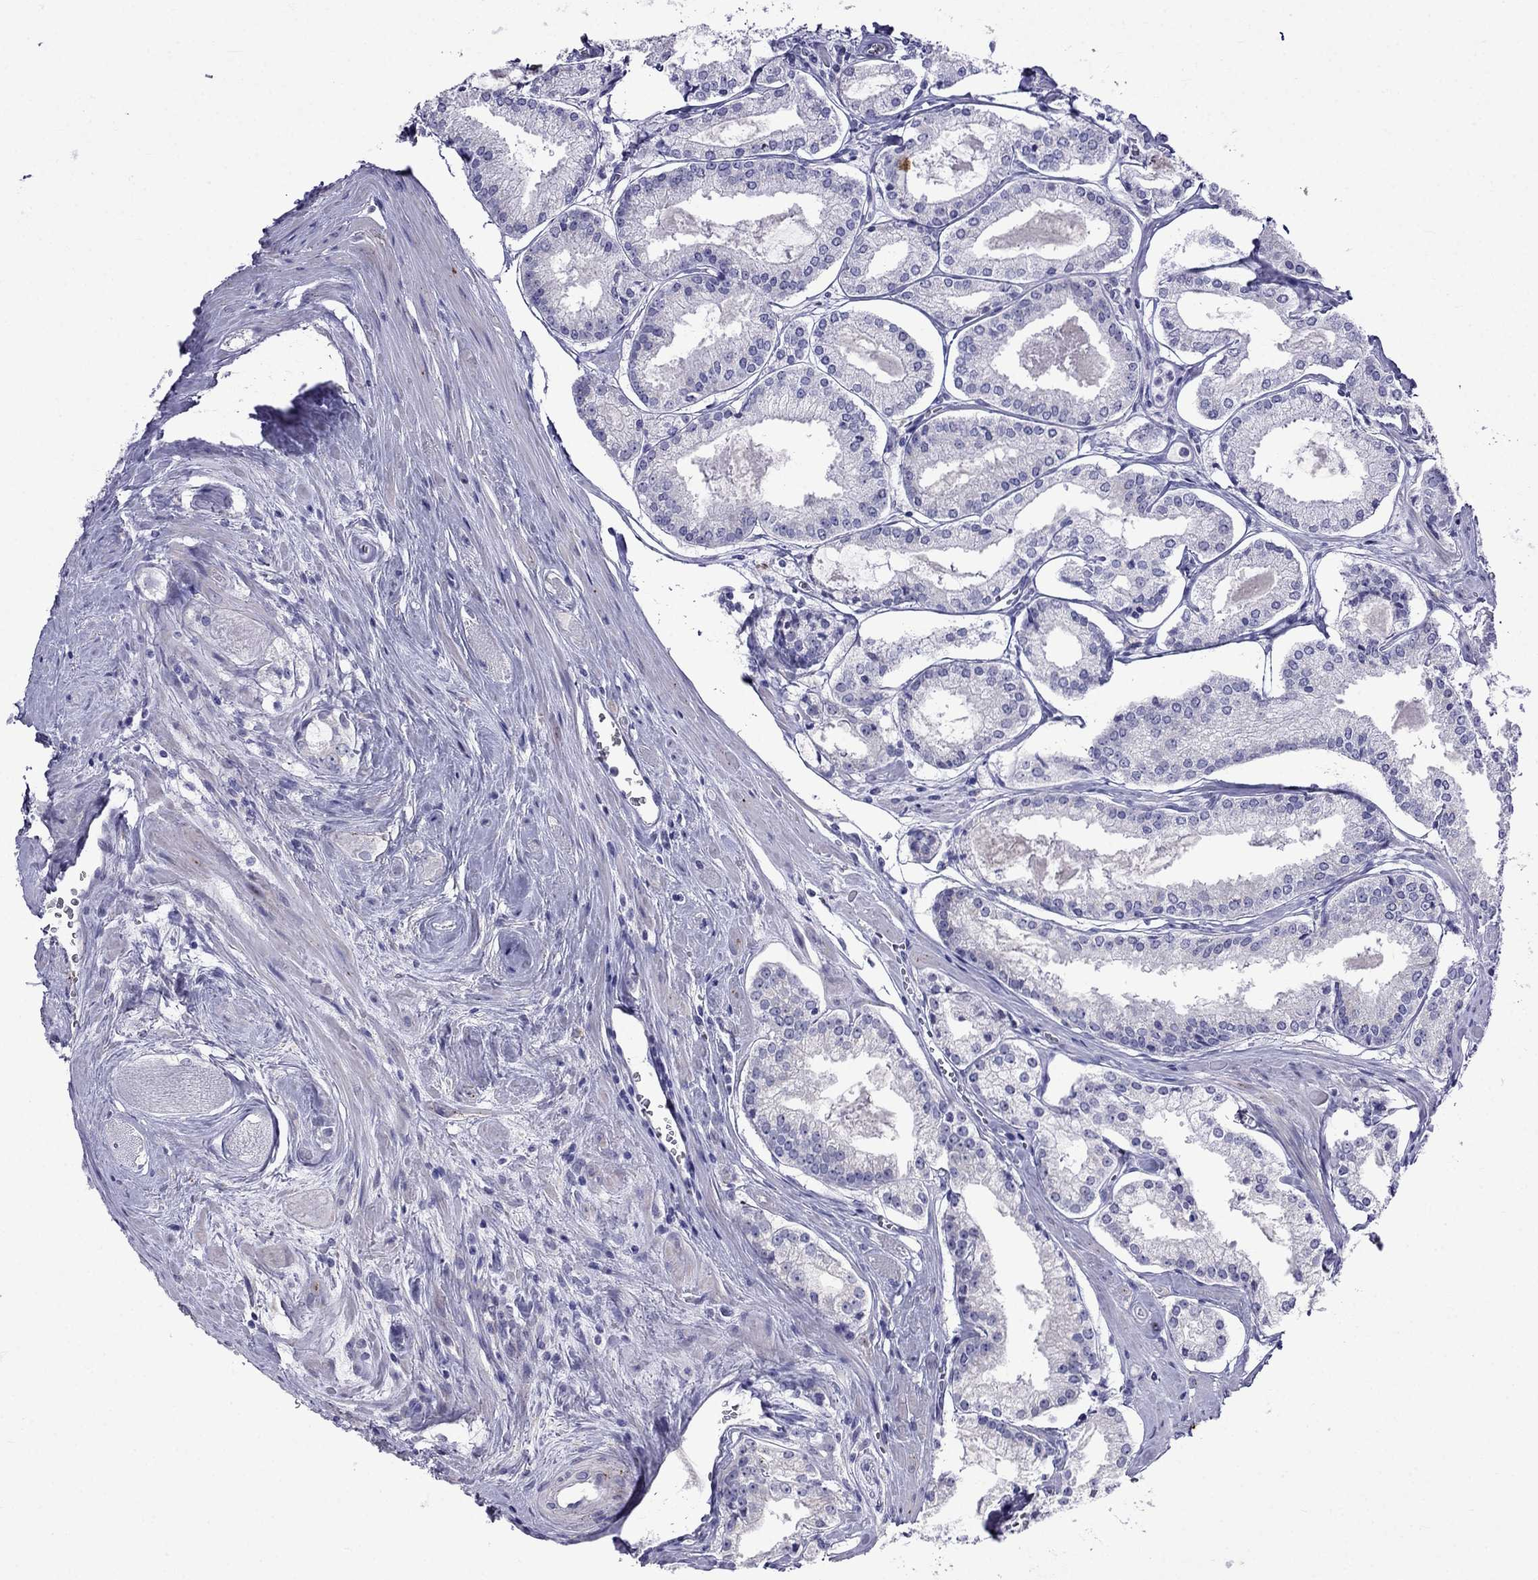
{"staining": {"intensity": "negative", "quantity": "none", "location": "none"}, "tissue": "prostate cancer", "cell_type": "Tumor cells", "image_type": "cancer", "snomed": [{"axis": "morphology", "description": "Adenocarcinoma, NOS"}, {"axis": "topography", "description": "Prostate"}], "caption": "This is a histopathology image of IHC staining of adenocarcinoma (prostate), which shows no expression in tumor cells. (Immunohistochemistry, brightfield microscopy, high magnification).", "gene": "MGP", "patient": {"sex": "male", "age": 72}}